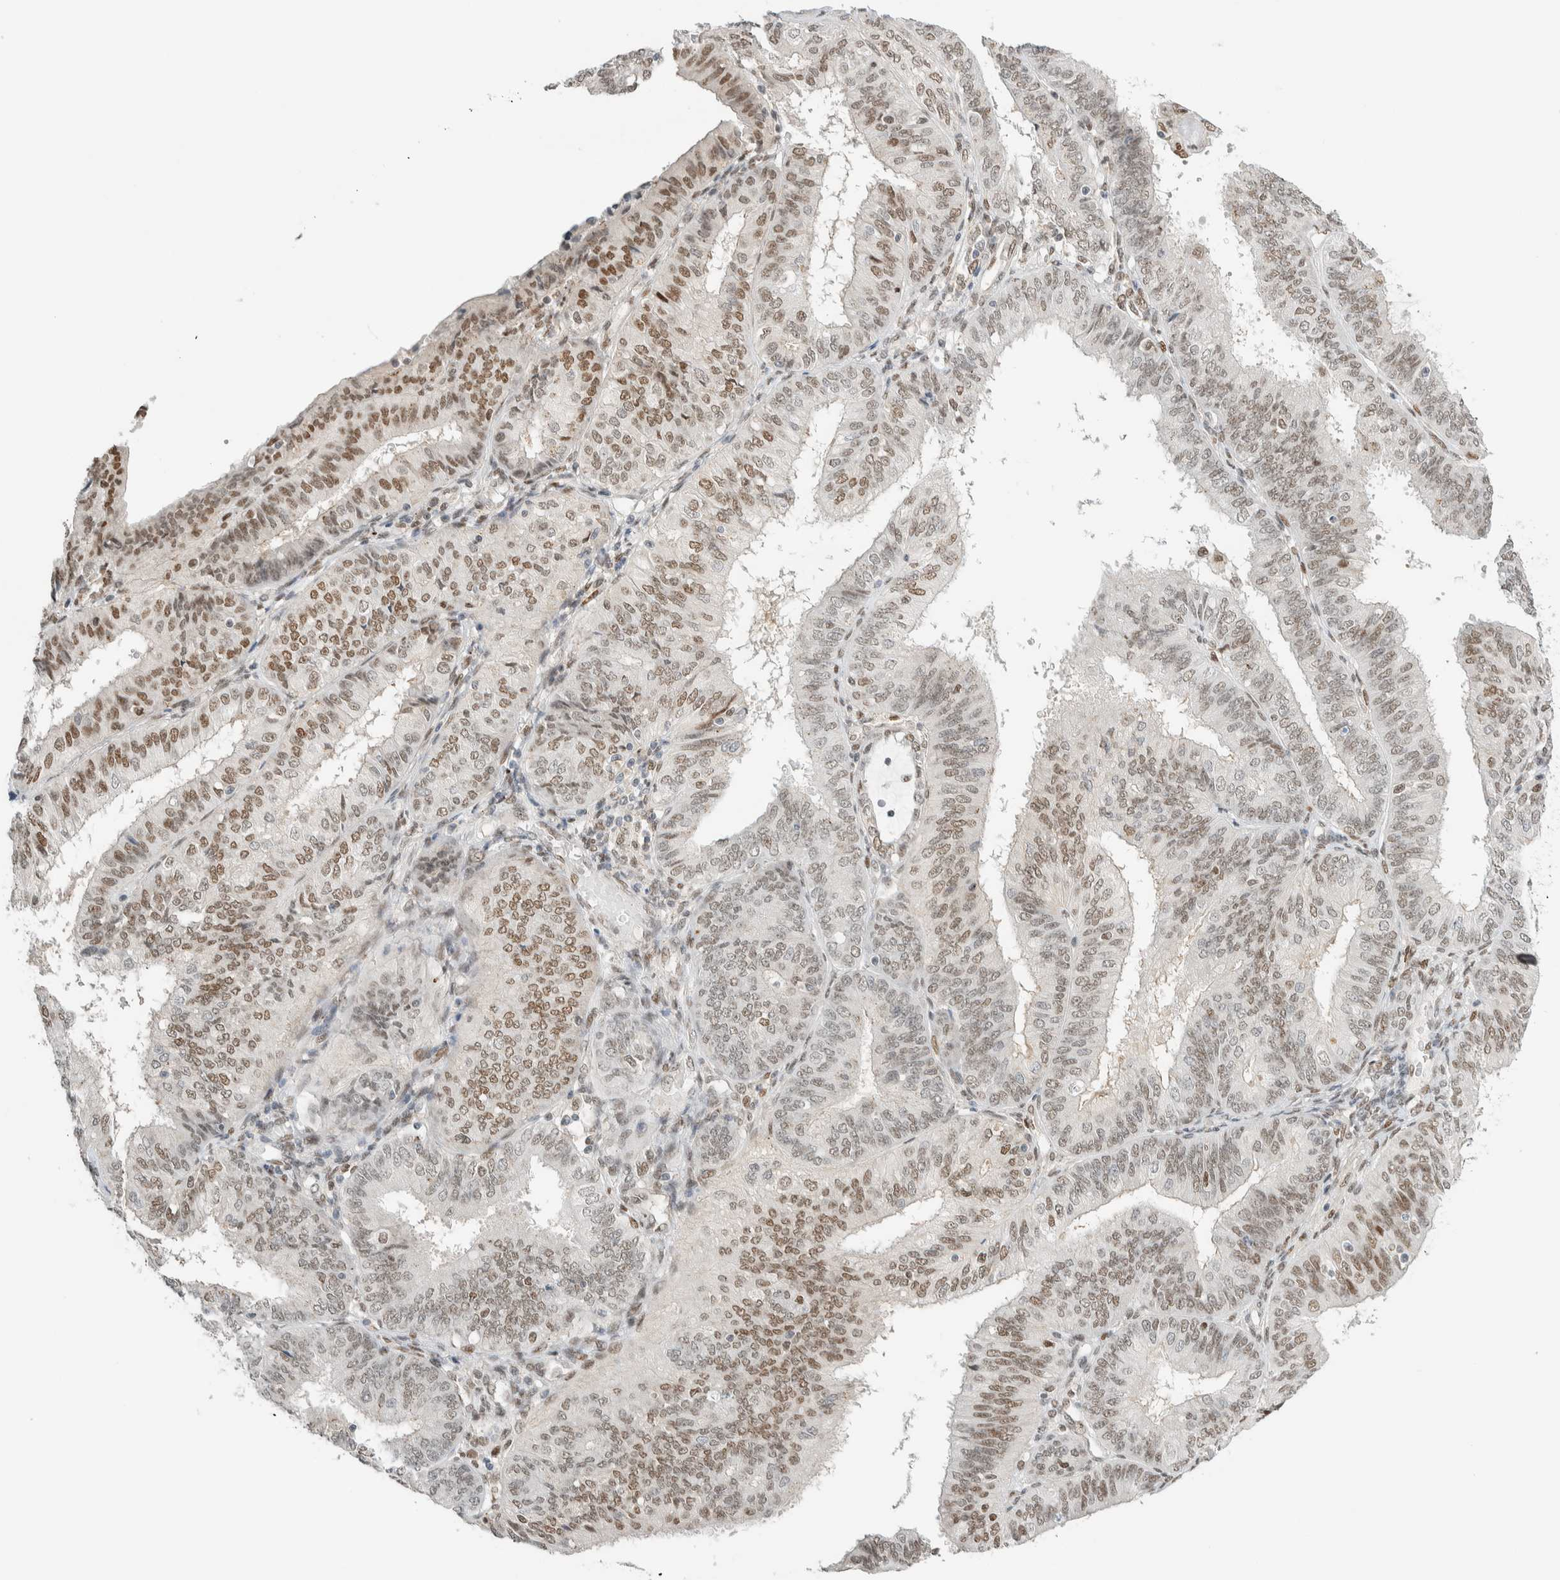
{"staining": {"intensity": "moderate", "quantity": ">75%", "location": "nuclear"}, "tissue": "endometrial cancer", "cell_type": "Tumor cells", "image_type": "cancer", "snomed": [{"axis": "morphology", "description": "Adenocarcinoma, NOS"}, {"axis": "topography", "description": "Endometrium"}], "caption": "Endometrial cancer (adenocarcinoma) was stained to show a protein in brown. There is medium levels of moderate nuclear expression in about >75% of tumor cells.", "gene": "TFE3", "patient": {"sex": "female", "age": 58}}